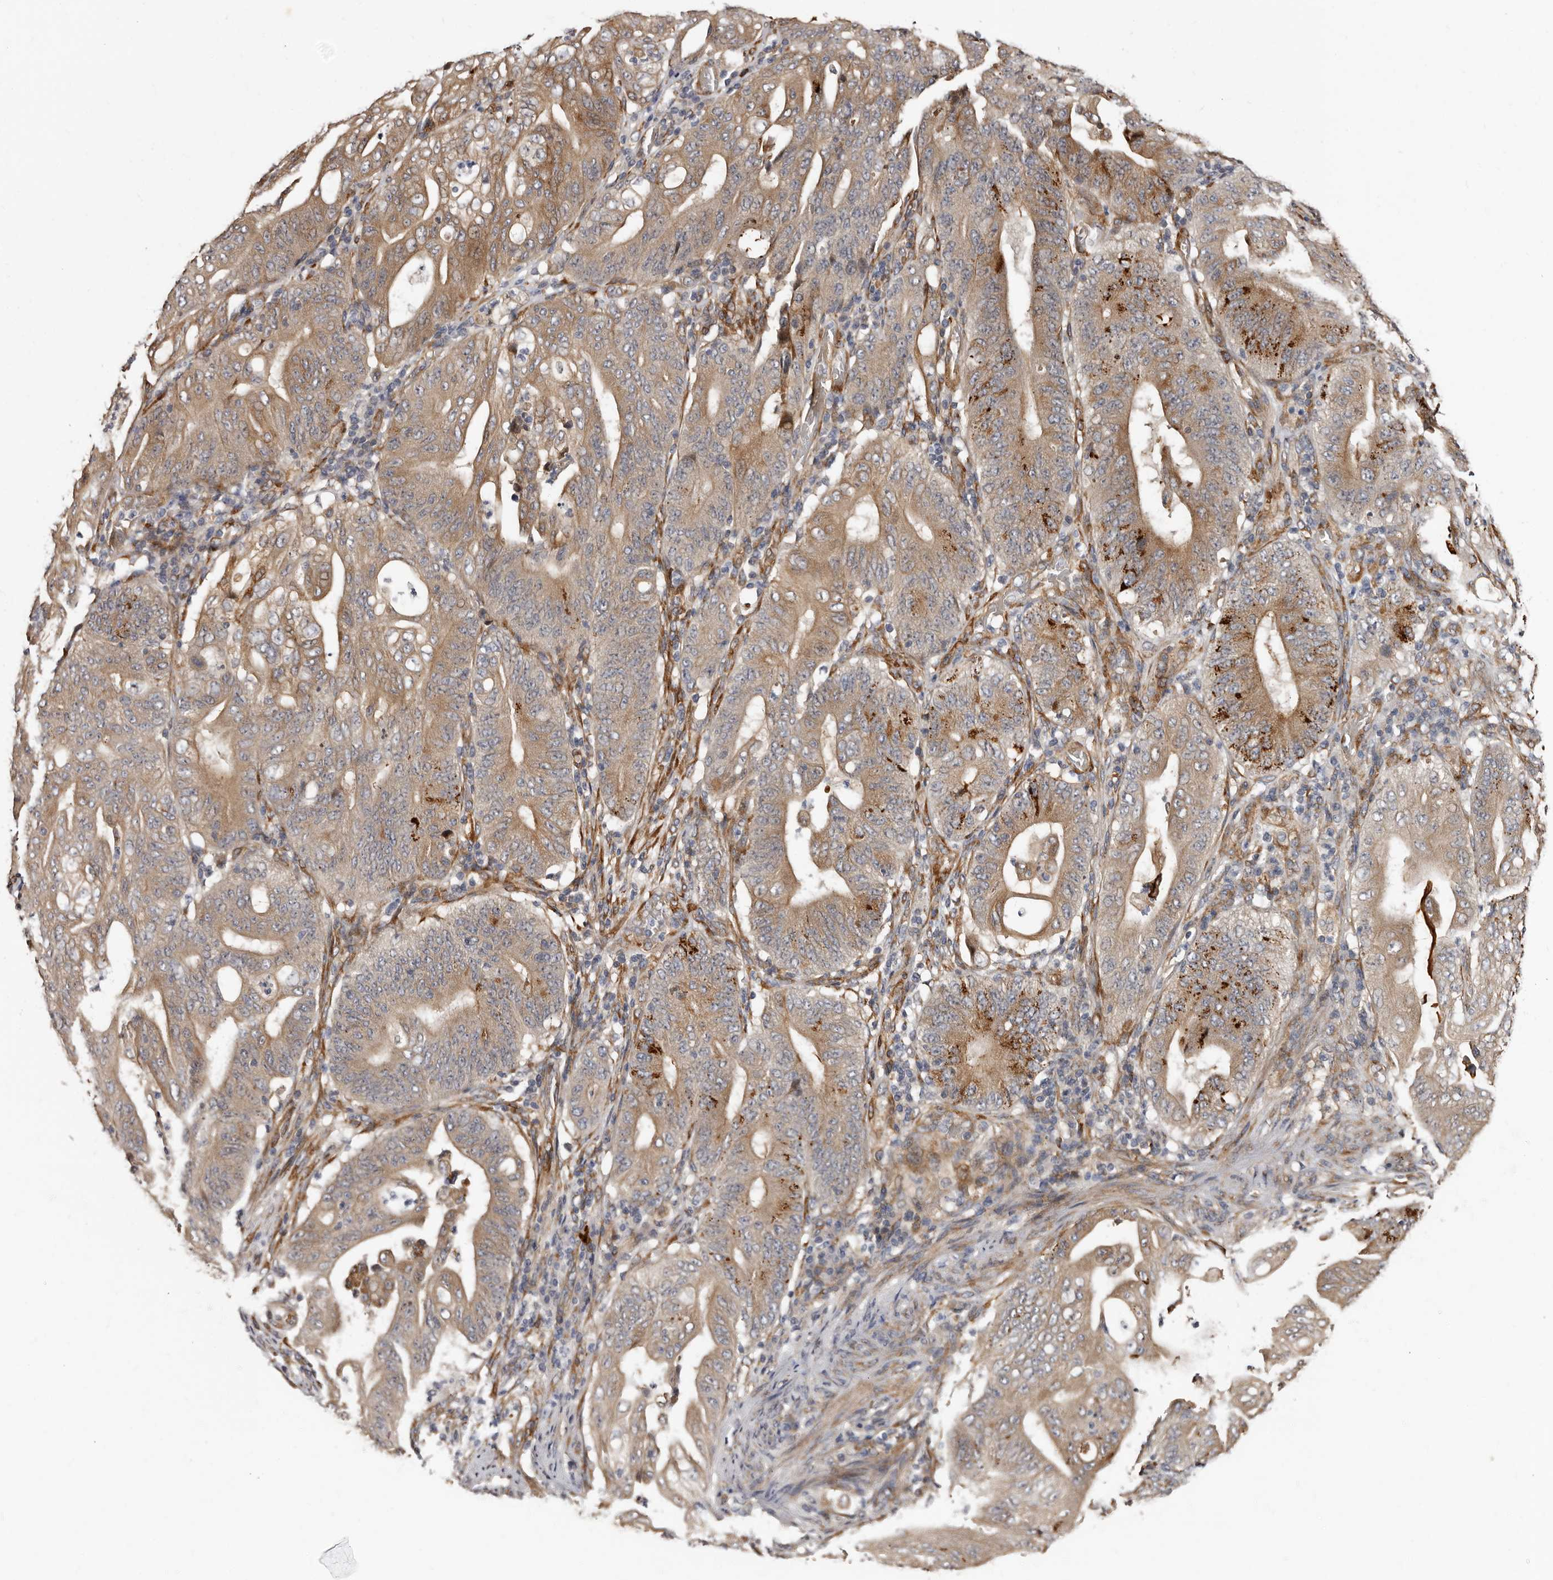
{"staining": {"intensity": "moderate", "quantity": ">75%", "location": "cytoplasmic/membranous"}, "tissue": "stomach cancer", "cell_type": "Tumor cells", "image_type": "cancer", "snomed": [{"axis": "morphology", "description": "Adenocarcinoma, NOS"}, {"axis": "topography", "description": "Stomach"}], "caption": "High-power microscopy captured an immunohistochemistry (IHC) micrograph of stomach adenocarcinoma, revealing moderate cytoplasmic/membranous staining in approximately >75% of tumor cells.", "gene": "TBC1D22B", "patient": {"sex": "female", "age": 73}}